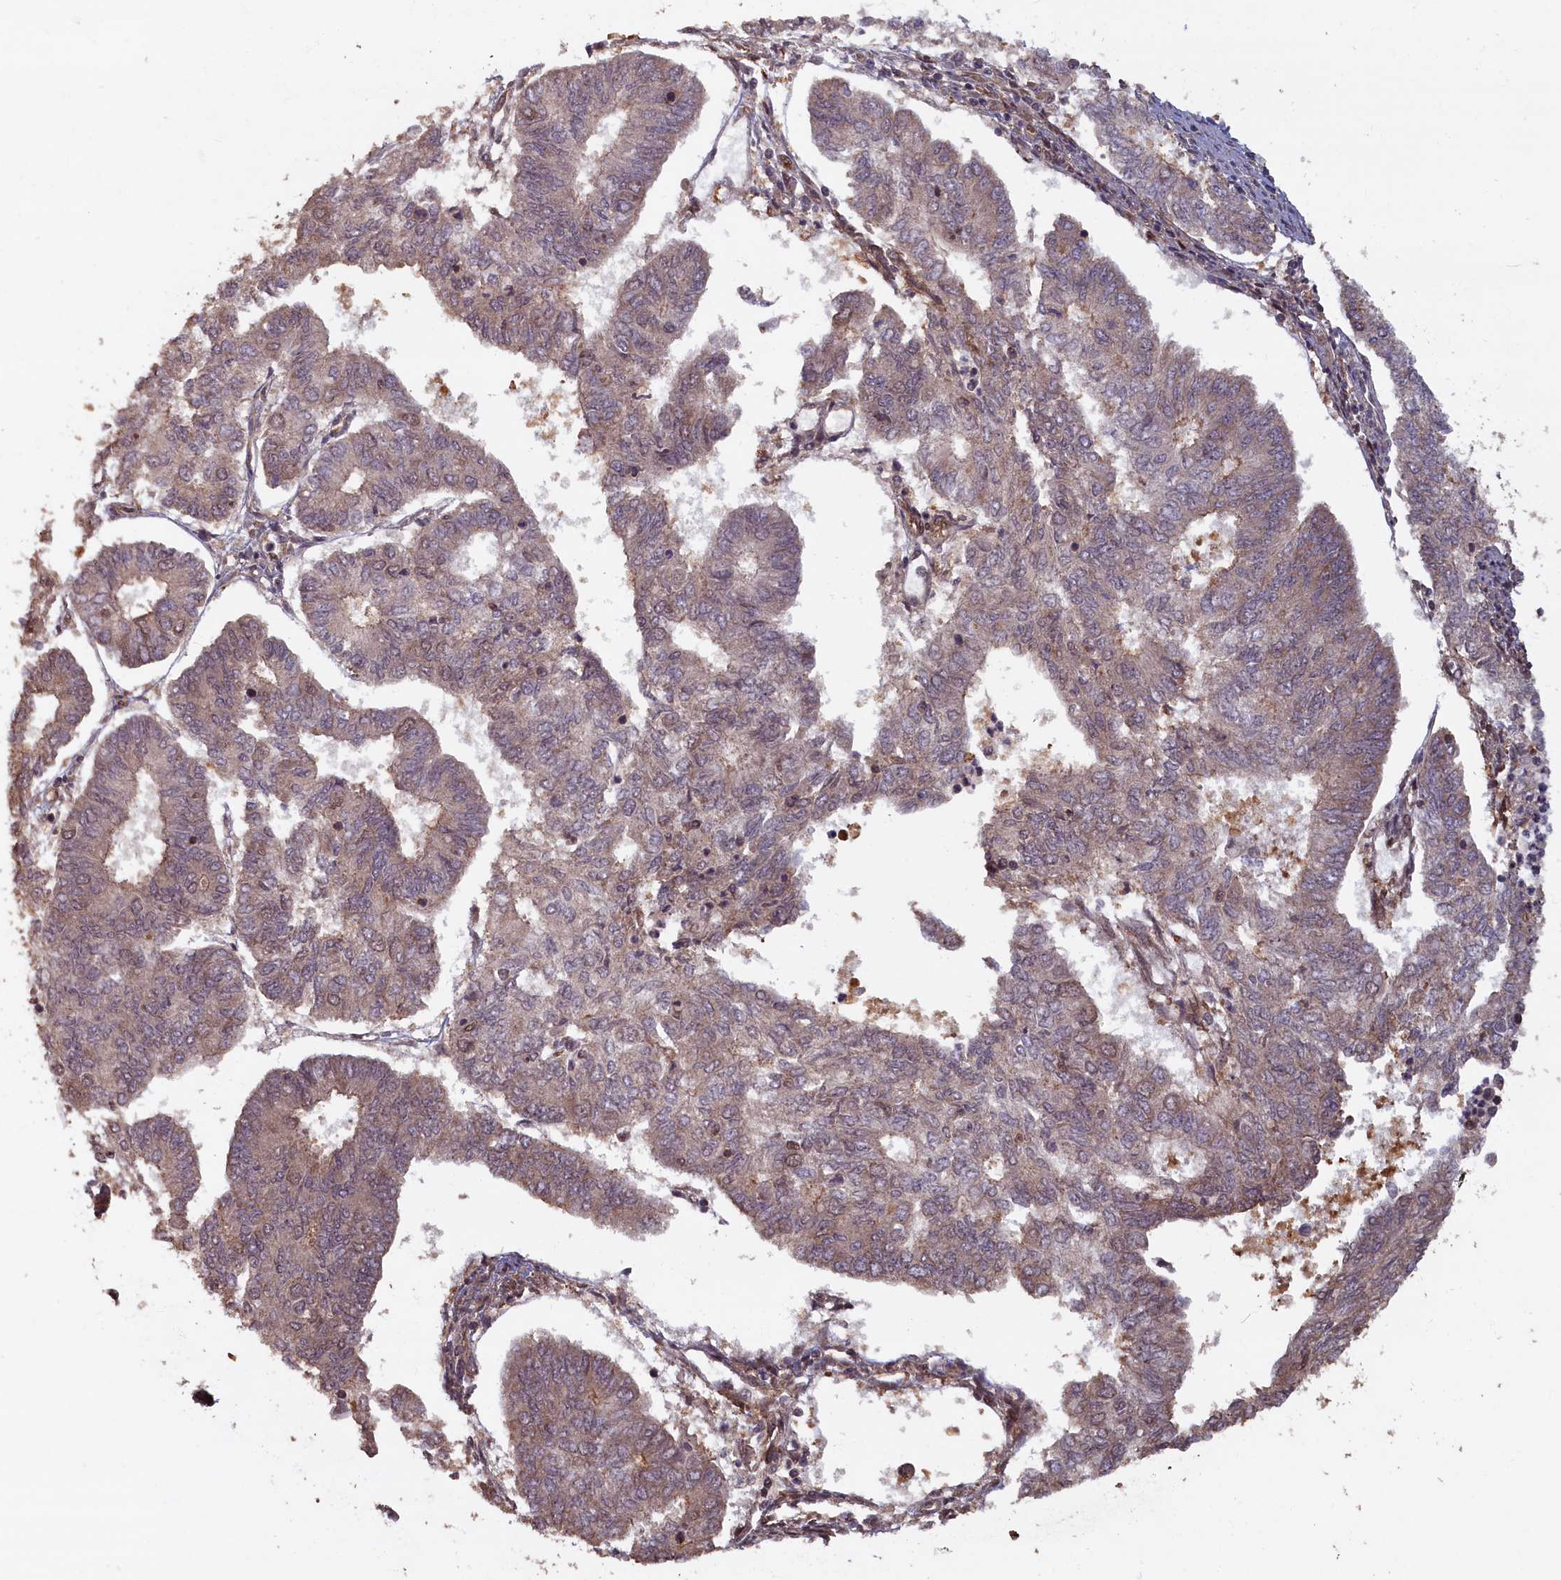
{"staining": {"intensity": "weak", "quantity": "<25%", "location": "nuclear"}, "tissue": "endometrial cancer", "cell_type": "Tumor cells", "image_type": "cancer", "snomed": [{"axis": "morphology", "description": "Adenocarcinoma, NOS"}, {"axis": "topography", "description": "Endometrium"}], "caption": "DAB (3,3'-diaminobenzidine) immunohistochemical staining of human adenocarcinoma (endometrial) reveals no significant expression in tumor cells. The staining was performed using DAB (3,3'-diaminobenzidine) to visualize the protein expression in brown, while the nuclei were stained in blue with hematoxylin (Magnification: 20x).", "gene": "HIF3A", "patient": {"sex": "female", "age": 68}}